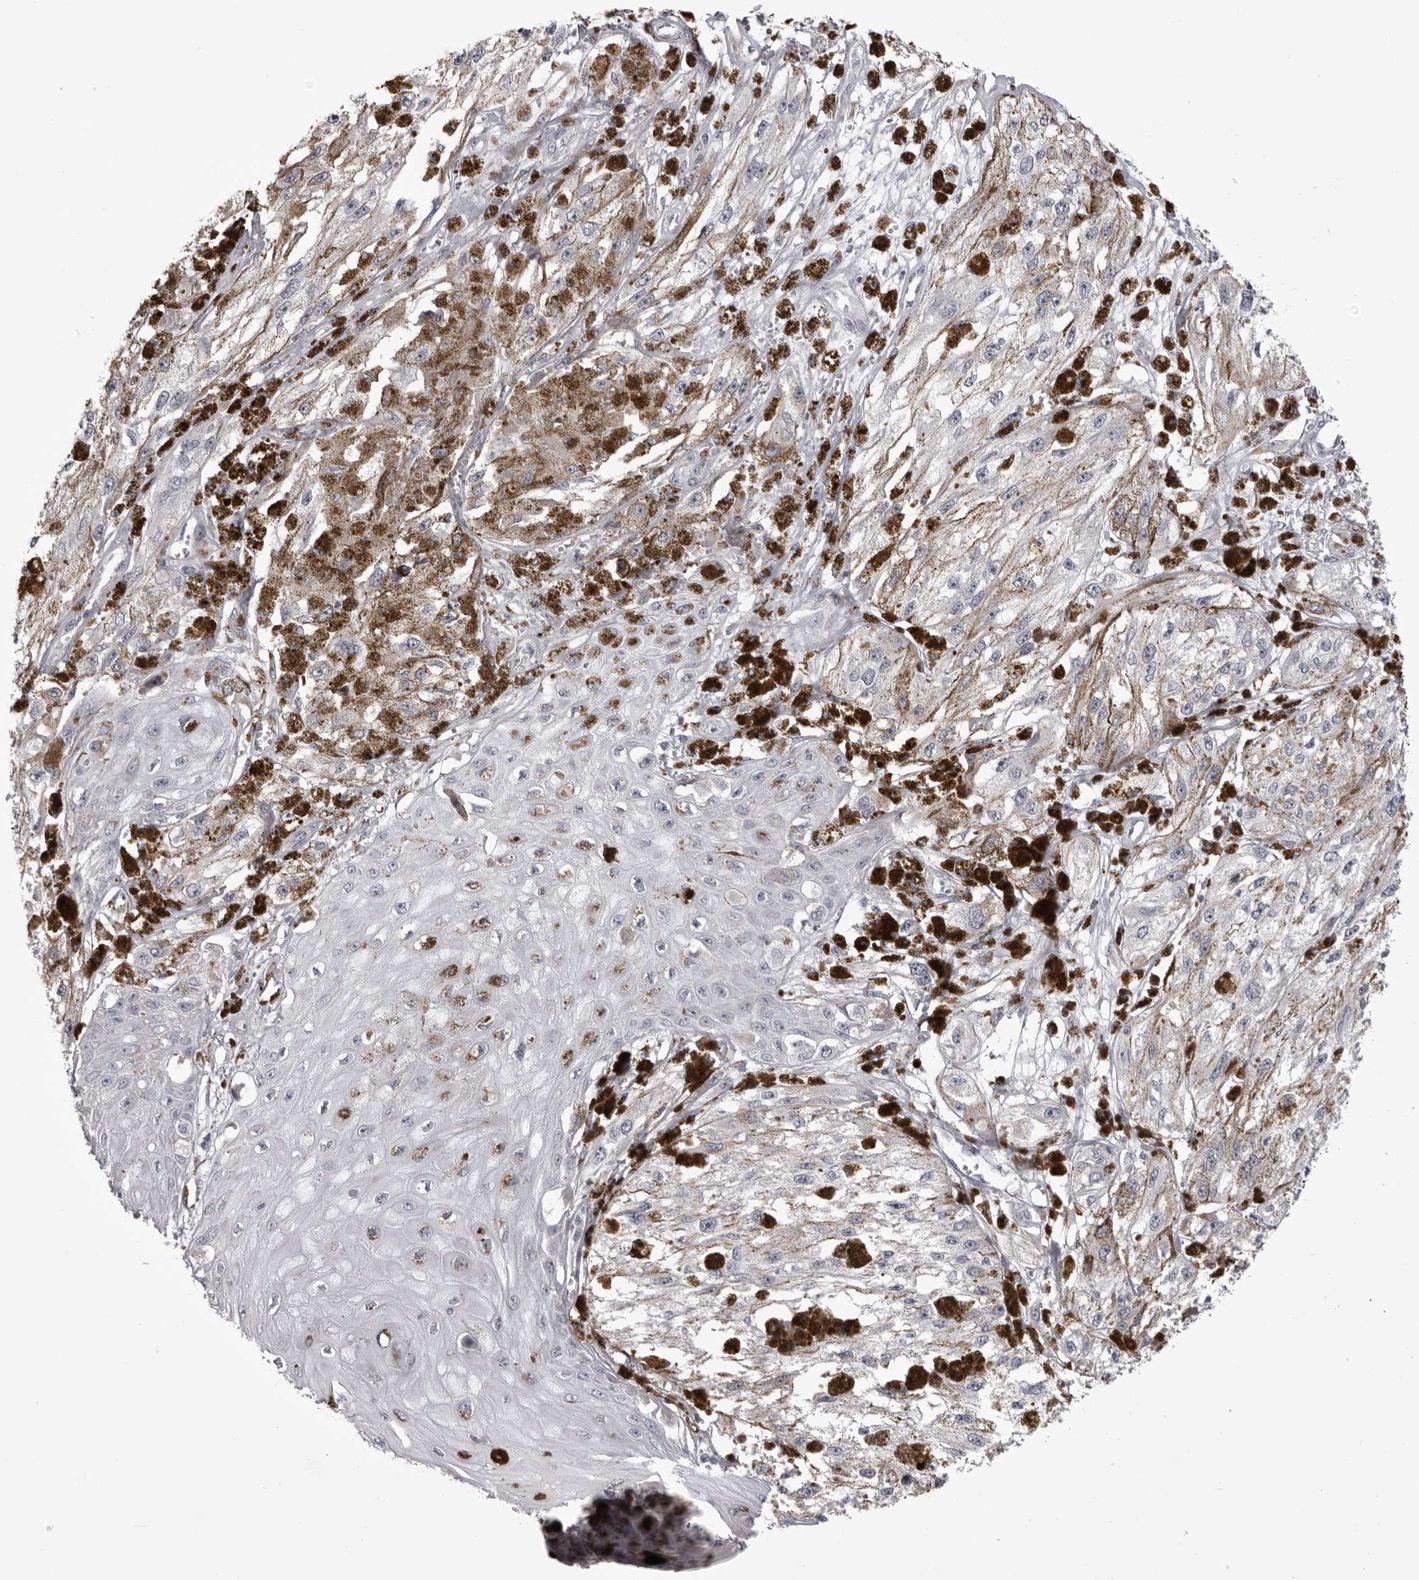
{"staining": {"intensity": "negative", "quantity": "none", "location": "none"}, "tissue": "melanoma", "cell_type": "Tumor cells", "image_type": "cancer", "snomed": [{"axis": "morphology", "description": "Malignant melanoma, NOS"}, {"axis": "topography", "description": "Skin"}], "caption": "Immunohistochemical staining of malignant melanoma exhibits no significant staining in tumor cells.", "gene": "NCEH1", "patient": {"sex": "male", "age": 88}}